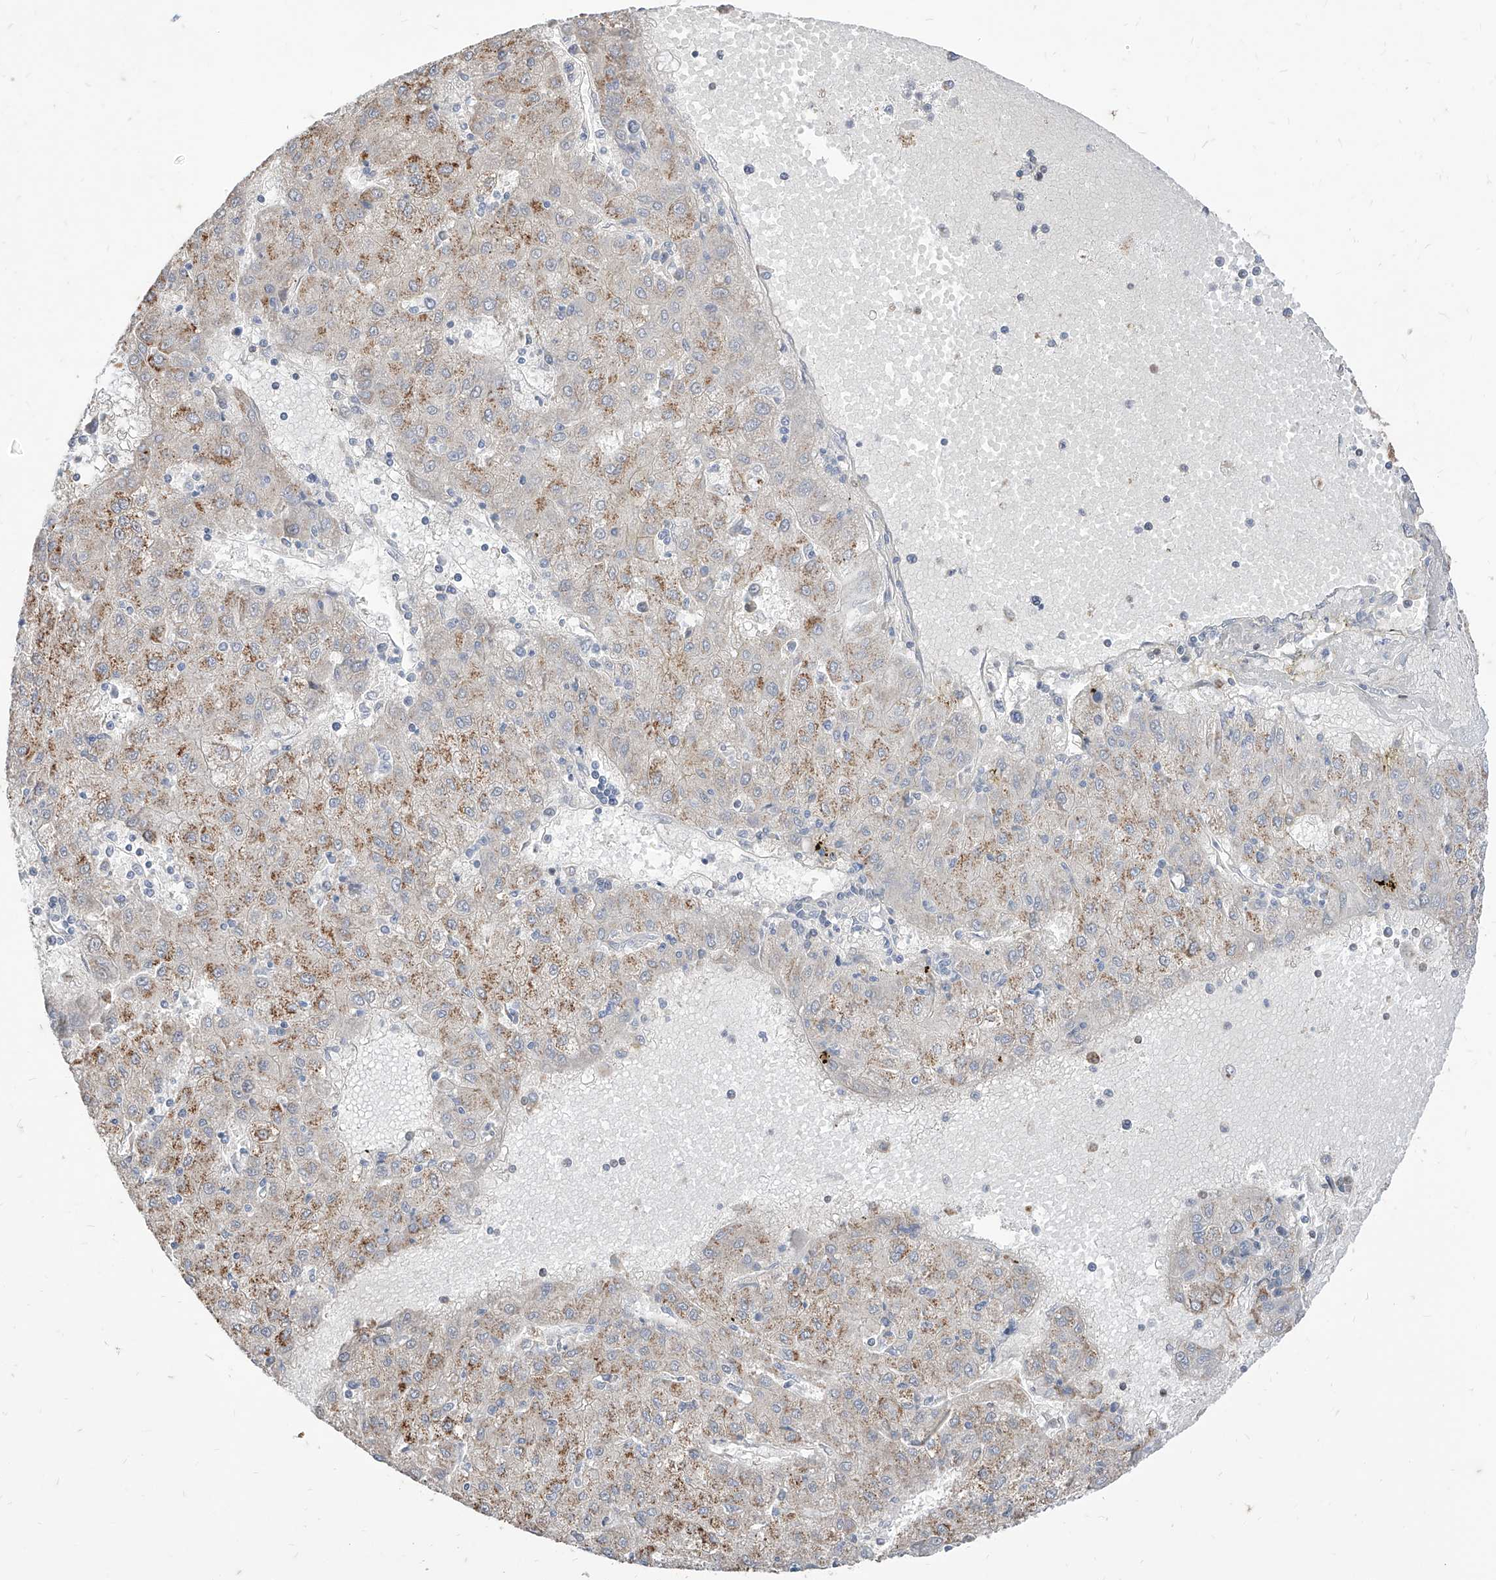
{"staining": {"intensity": "moderate", "quantity": "25%-75%", "location": "cytoplasmic/membranous"}, "tissue": "liver cancer", "cell_type": "Tumor cells", "image_type": "cancer", "snomed": [{"axis": "morphology", "description": "Carcinoma, Hepatocellular, NOS"}, {"axis": "topography", "description": "Liver"}], "caption": "A photomicrograph showing moderate cytoplasmic/membranous staining in about 25%-75% of tumor cells in liver cancer, as visualized by brown immunohistochemical staining.", "gene": "C8orf82", "patient": {"sex": "male", "age": 72}}